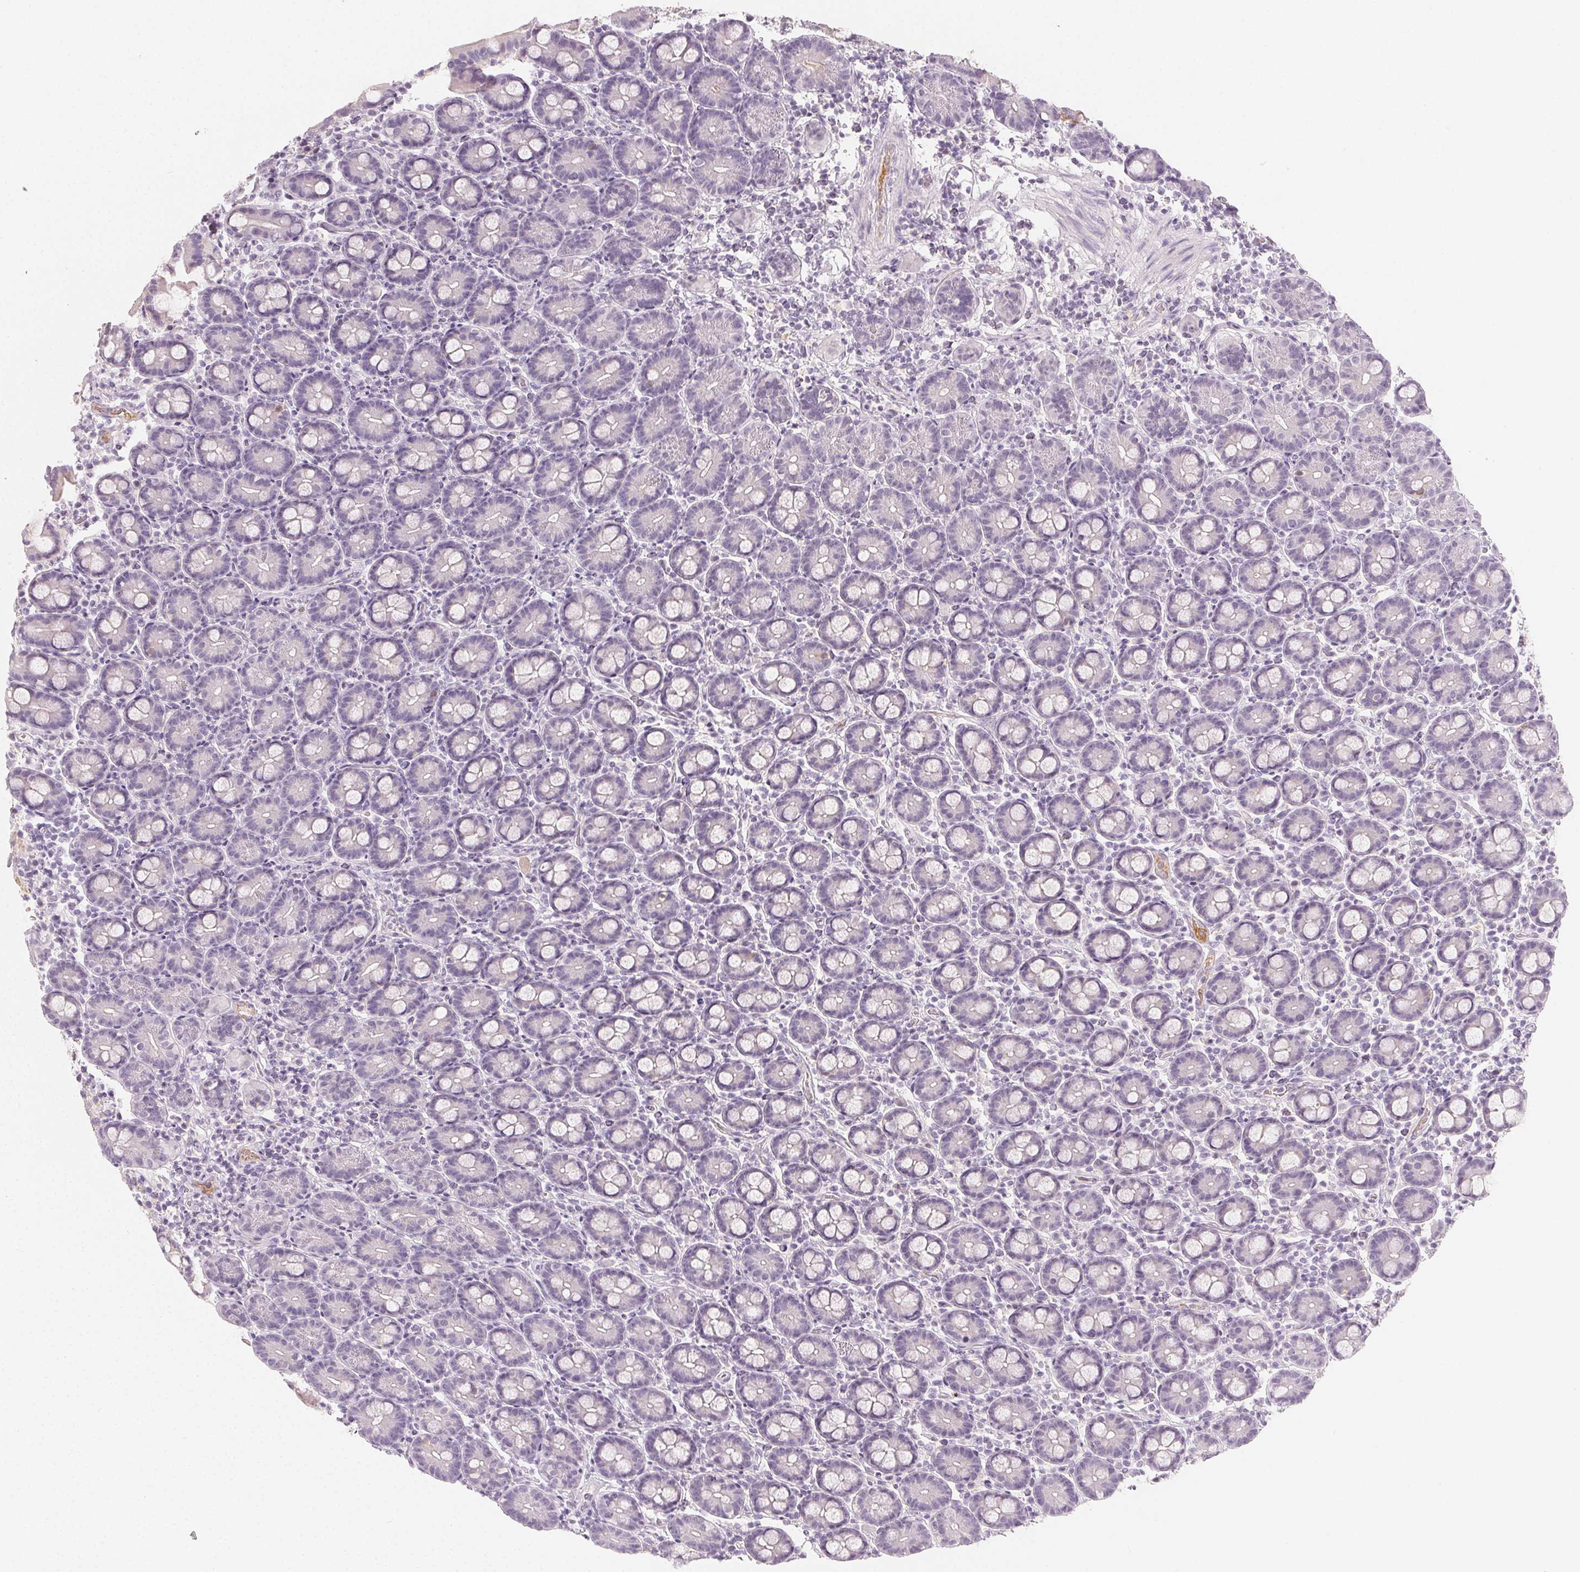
{"staining": {"intensity": "negative", "quantity": "none", "location": "none"}, "tissue": "small intestine", "cell_type": "Glandular cells", "image_type": "normal", "snomed": [{"axis": "morphology", "description": "Normal tissue, NOS"}, {"axis": "topography", "description": "Small intestine"}], "caption": "Small intestine was stained to show a protein in brown. There is no significant staining in glandular cells. Brightfield microscopy of IHC stained with DAB (brown) and hematoxylin (blue), captured at high magnification.", "gene": "AFM", "patient": {"sex": "male", "age": 26}}